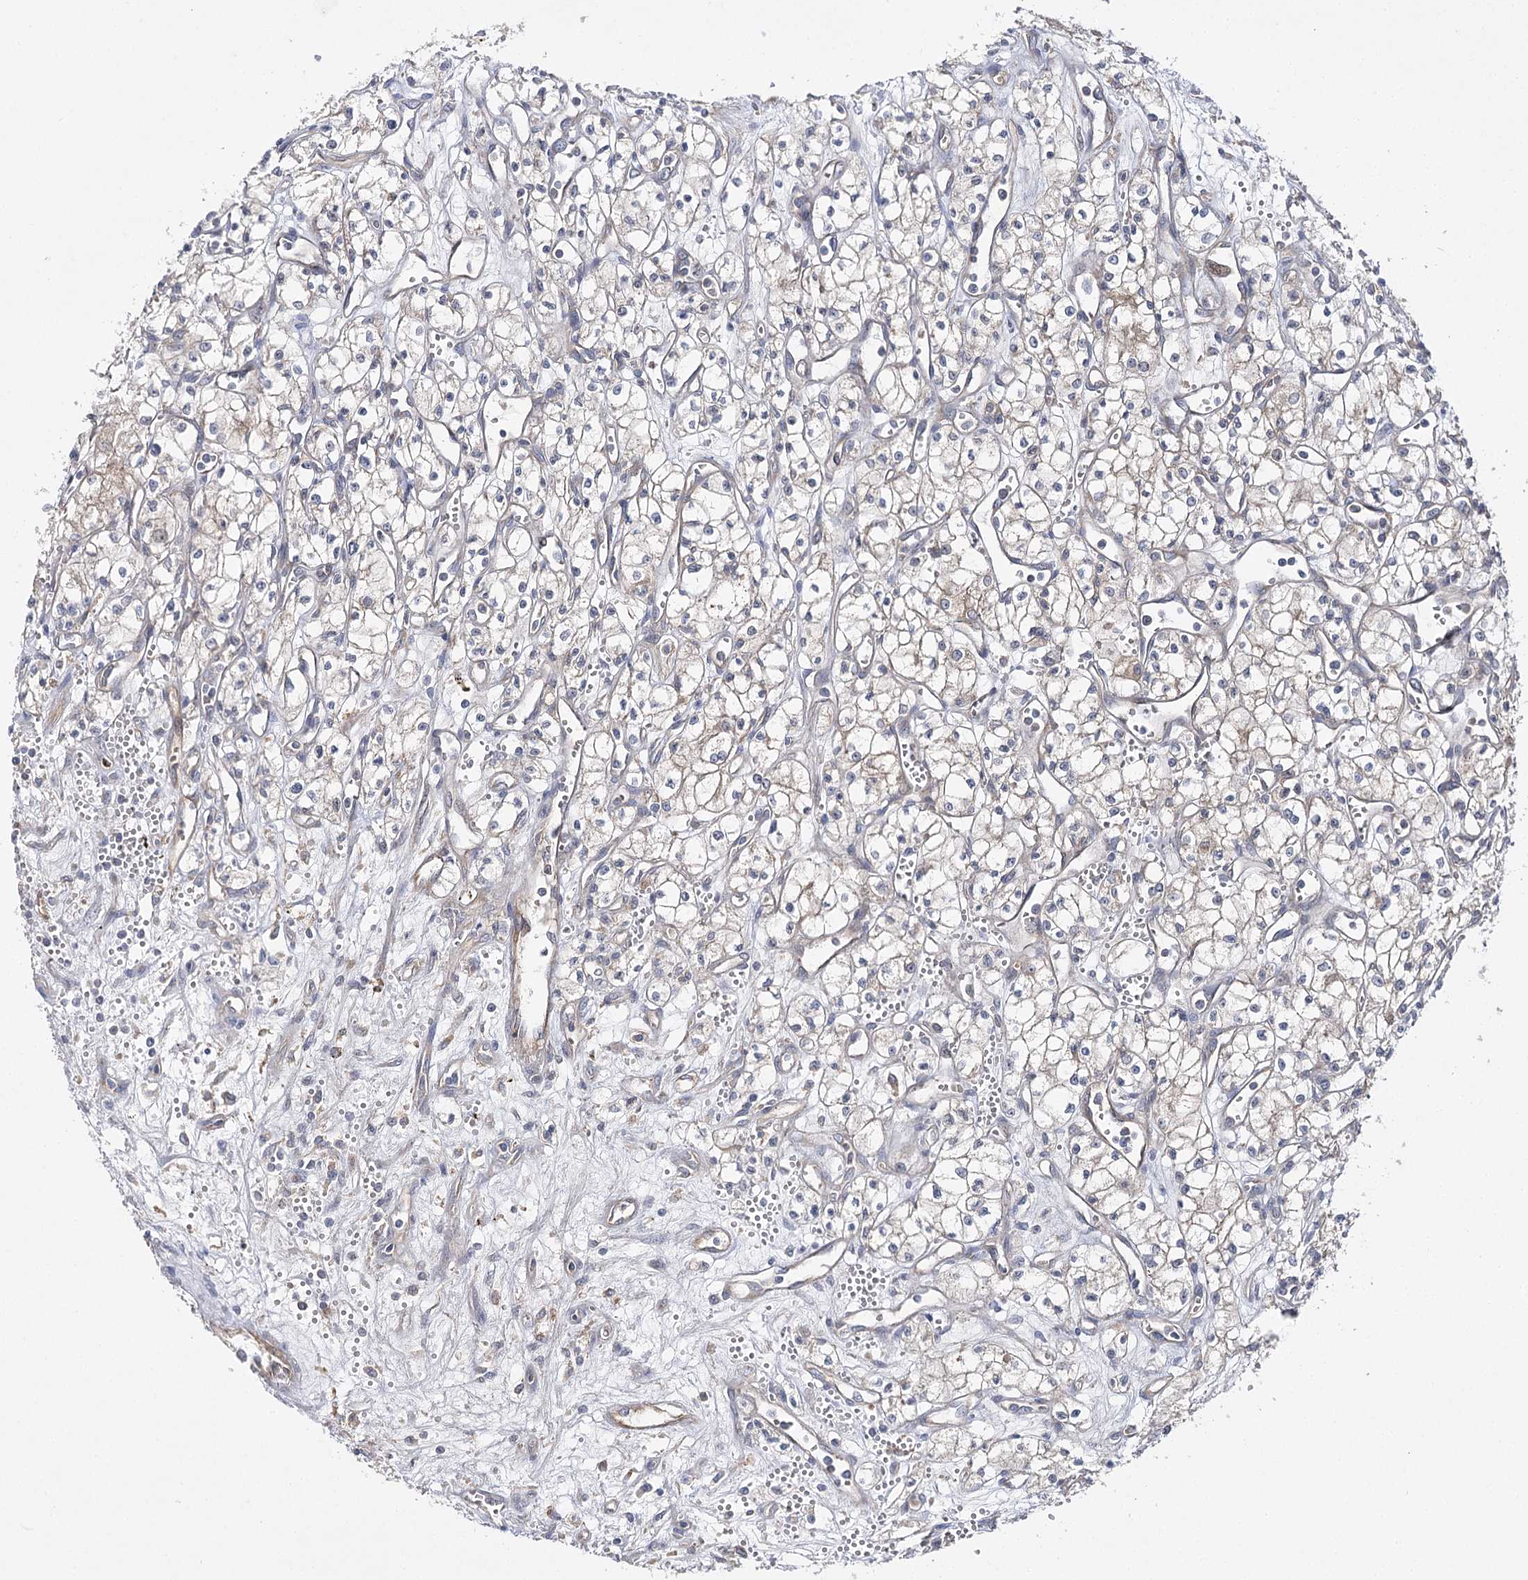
{"staining": {"intensity": "negative", "quantity": "none", "location": "none"}, "tissue": "renal cancer", "cell_type": "Tumor cells", "image_type": "cancer", "snomed": [{"axis": "morphology", "description": "Adenocarcinoma, NOS"}, {"axis": "topography", "description": "Kidney"}], "caption": "Immunohistochemical staining of human renal cancer displays no significant expression in tumor cells.", "gene": "BCR", "patient": {"sex": "male", "age": 59}}